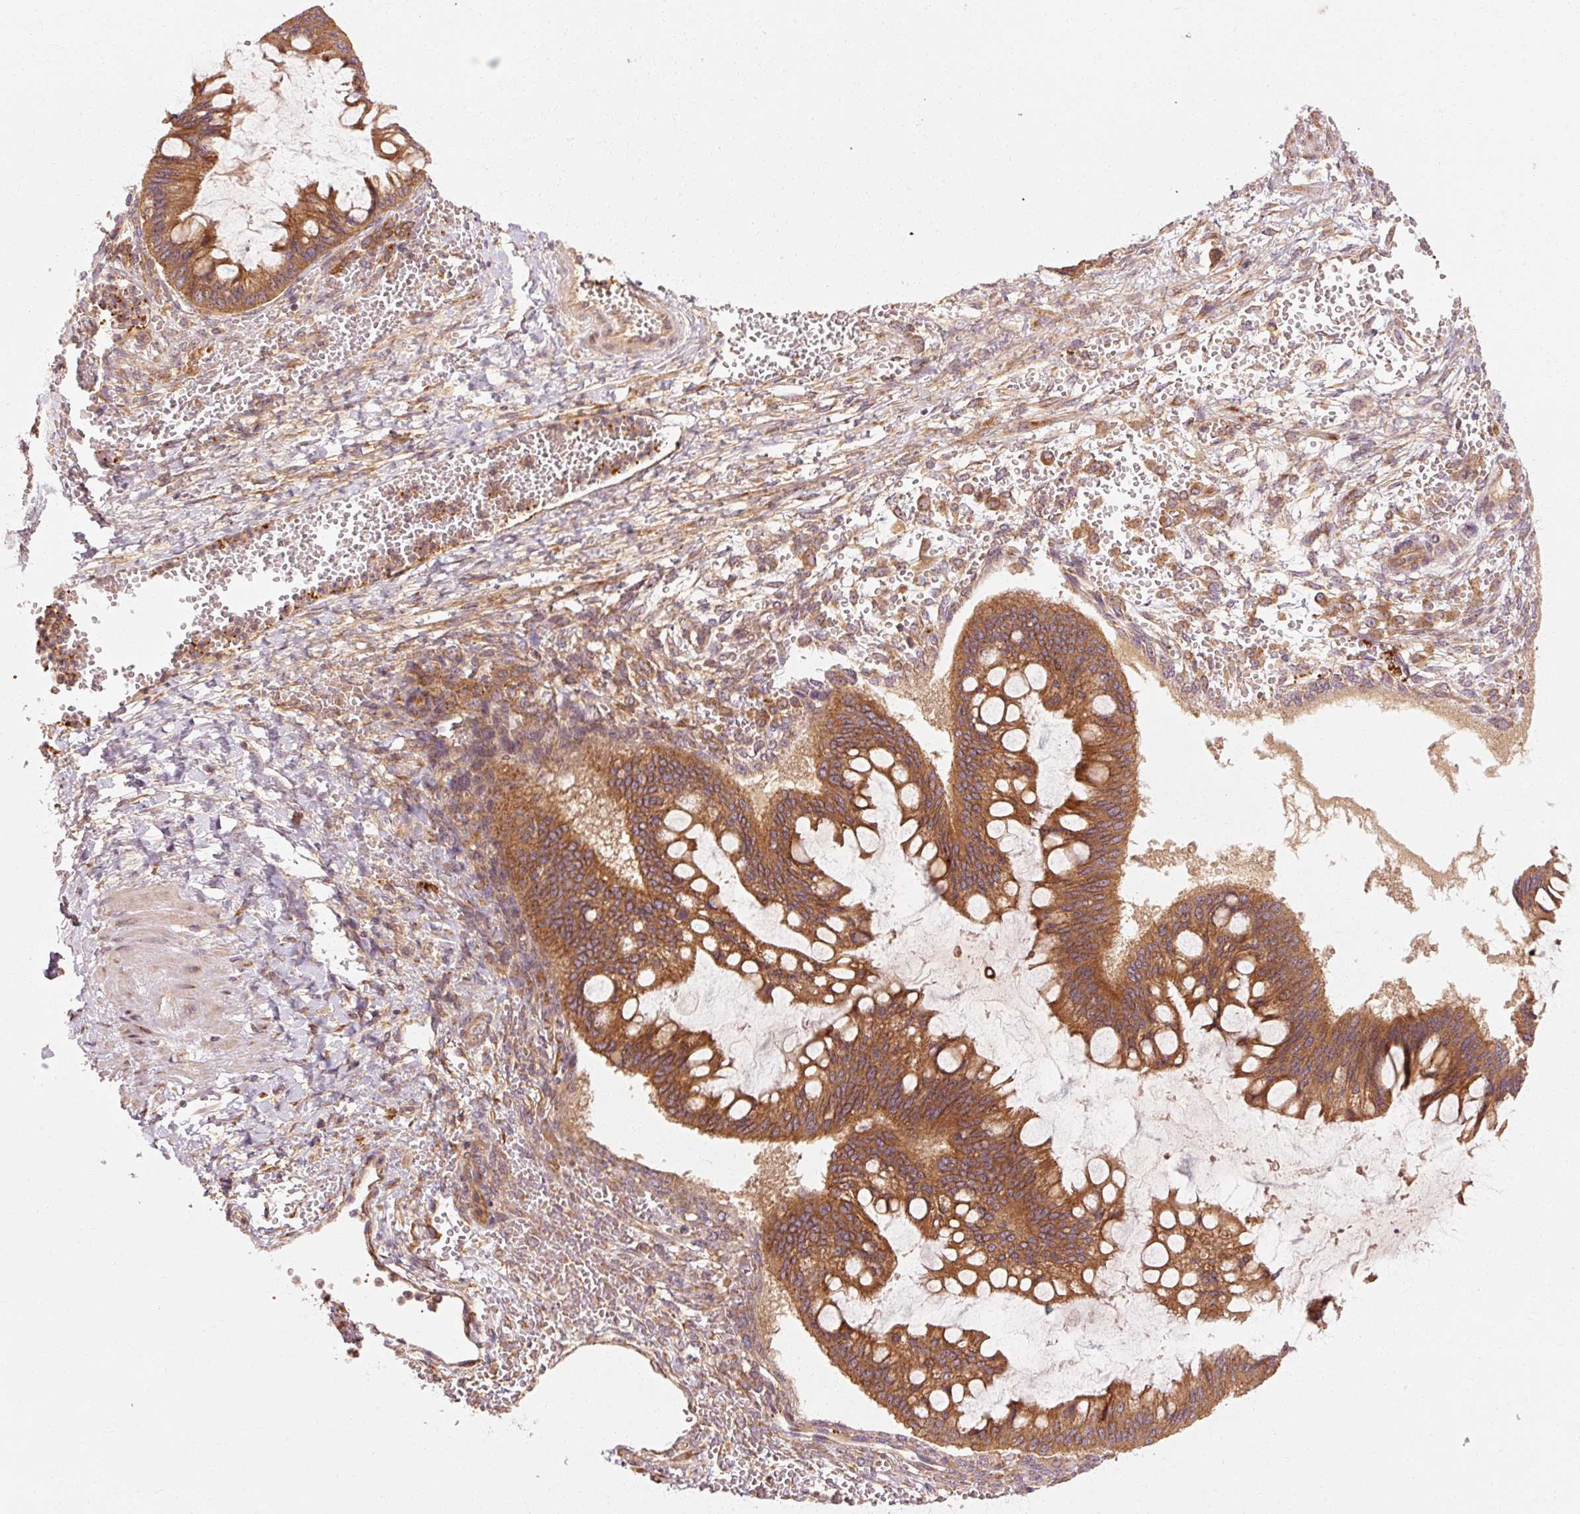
{"staining": {"intensity": "moderate", "quantity": ">75%", "location": "cytoplasmic/membranous"}, "tissue": "ovarian cancer", "cell_type": "Tumor cells", "image_type": "cancer", "snomed": [{"axis": "morphology", "description": "Cystadenocarcinoma, mucinous, NOS"}, {"axis": "topography", "description": "Ovary"}], "caption": "This micrograph shows IHC staining of human mucinous cystadenocarcinoma (ovarian), with medium moderate cytoplasmic/membranous expression in approximately >75% of tumor cells.", "gene": "CTNNA1", "patient": {"sex": "female", "age": 73}}